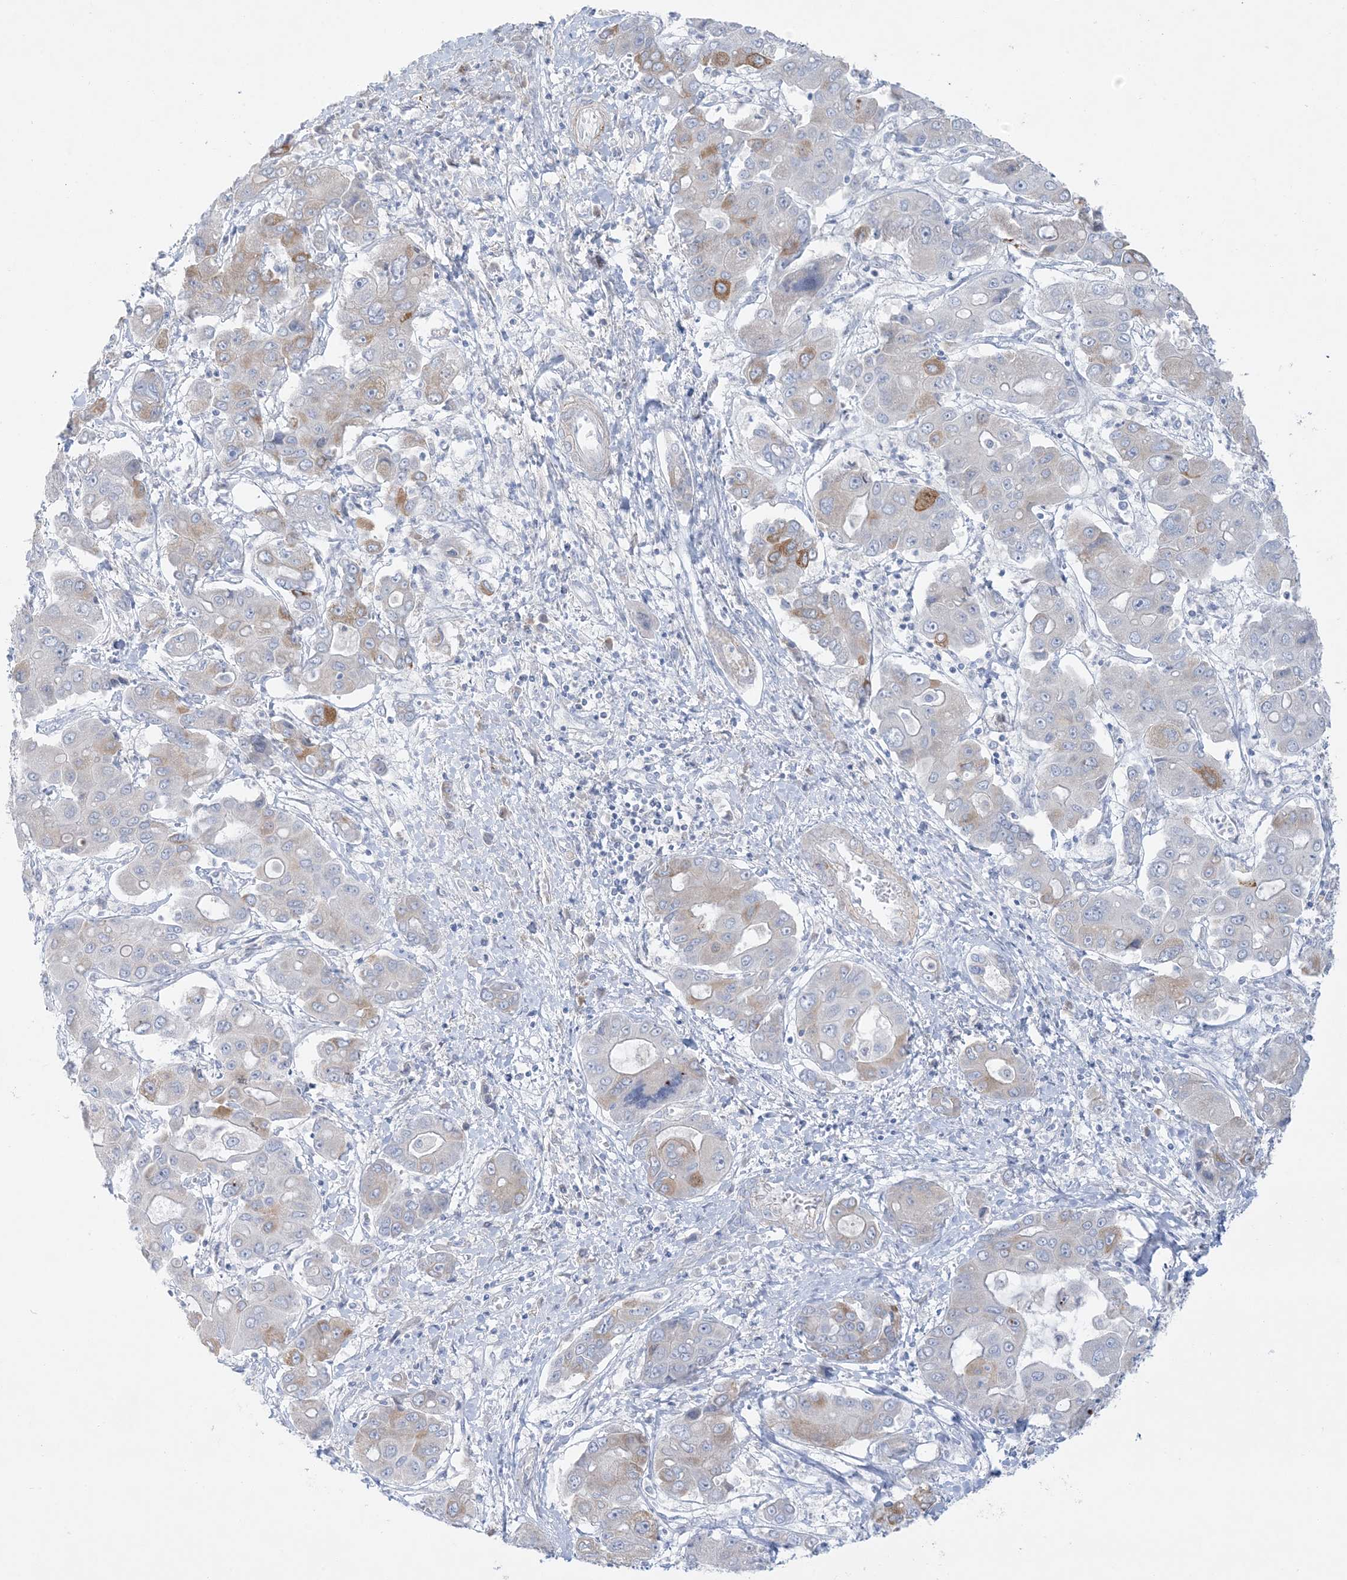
{"staining": {"intensity": "moderate", "quantity": "<25%", "location": "cytoplasmic/membranous"}, "tissue": "liver cancer", "cell_type": "Tumor cells", "image_type": "cancer", "snomed": [{"axis": "morphology", "description": "Cholangiocarcinoma"}, {"axis": "topography", "description": "Liver"}], "caption": "A brown stain highlights moderate cytoplasmic/membranous positivity of a protein in human liver cancer (cholangiocarcinoma) tumor cells.", "gene": "FAM184A", "patient": {"sex": "male", "age": 67}}